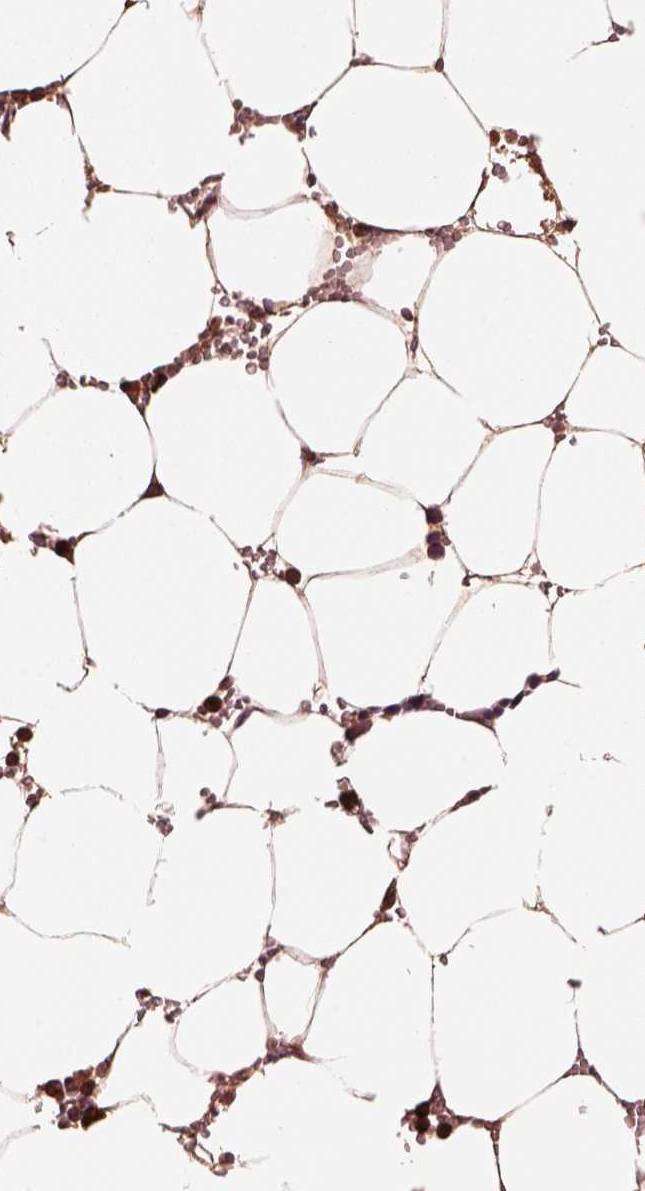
{"staining": {"intensity": "strong", "quantity": "<25%", "location": "cytoplasmic/membranous"}, "tissue": "bone marrow", "cell_type": "Hematopoietic cells", "image_type": "normal", "snomed": [{"axis": "morphology", "description": "Normal tissue, NOS"}, {"axis": "topography", "description": "Bone marrow"}], "caption": "The micrograph exhibits immunohistochemical staining of unremarkable bone marrow. There is strong cytoplasmic/membranous positivity is present in about <25% of hematopoietic cells.", "gene": "ASCC2", "patient": {"sex": "female", "age": 52}}